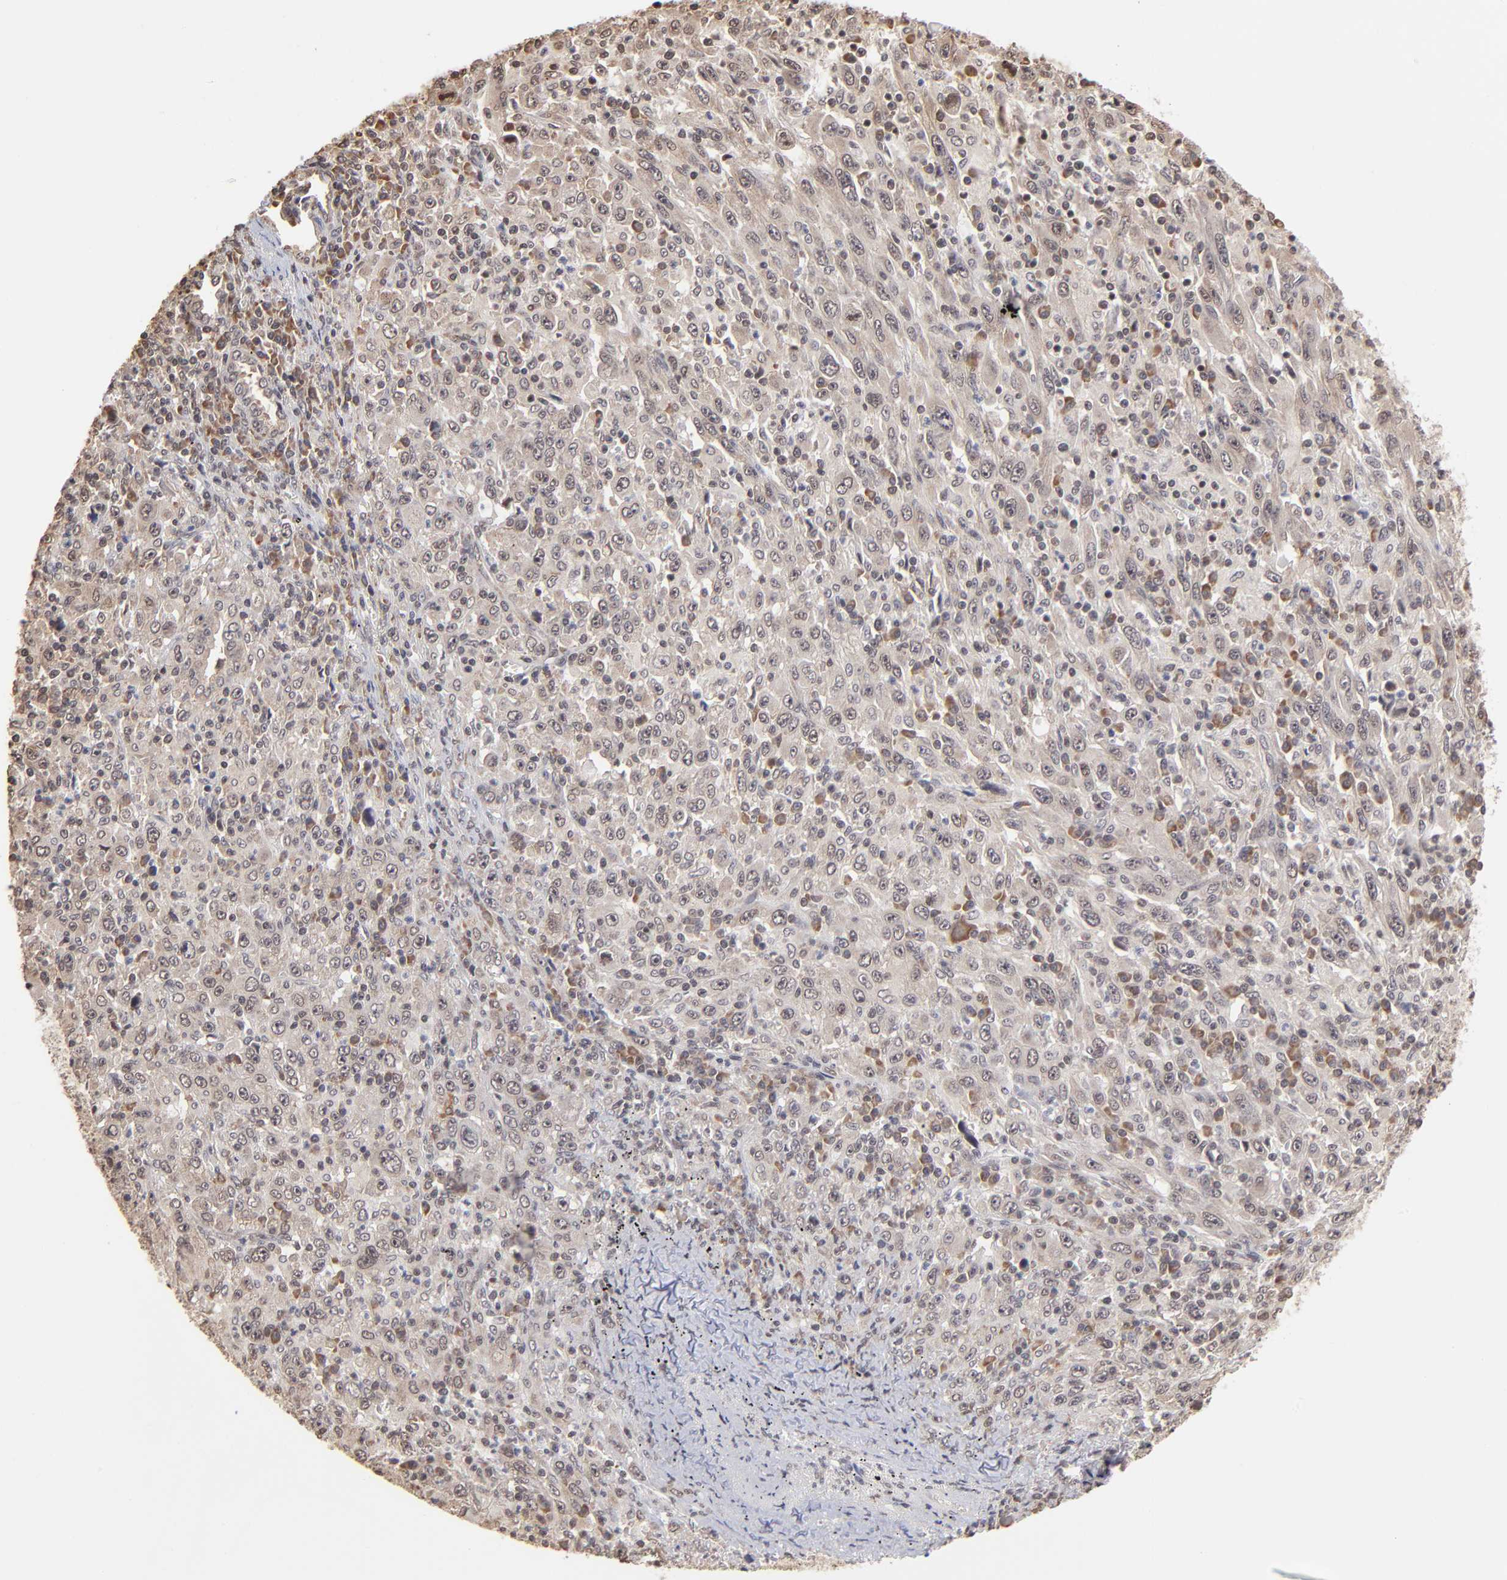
{"staining": {"intensity": "weak", "quantity": ">75%", "location": "cytoplasmic/membranous"}, "tissue": "melanoma", "cell_type": "Tumor cells", "image_type": "cancer", "snomed": [{"axis": "morphology", "description": "Malignant melanoma, Metastatic site"}, {"axis": "topography", "description": "Skin"}], "caption": "Protein staining reveals weak cytoplasmic/membranous staining in about >75% of tumor cells in malignant melanoma (metastatic site).", "gene": "BRPF1", "patient": {"sex": "female", "age": 56}}